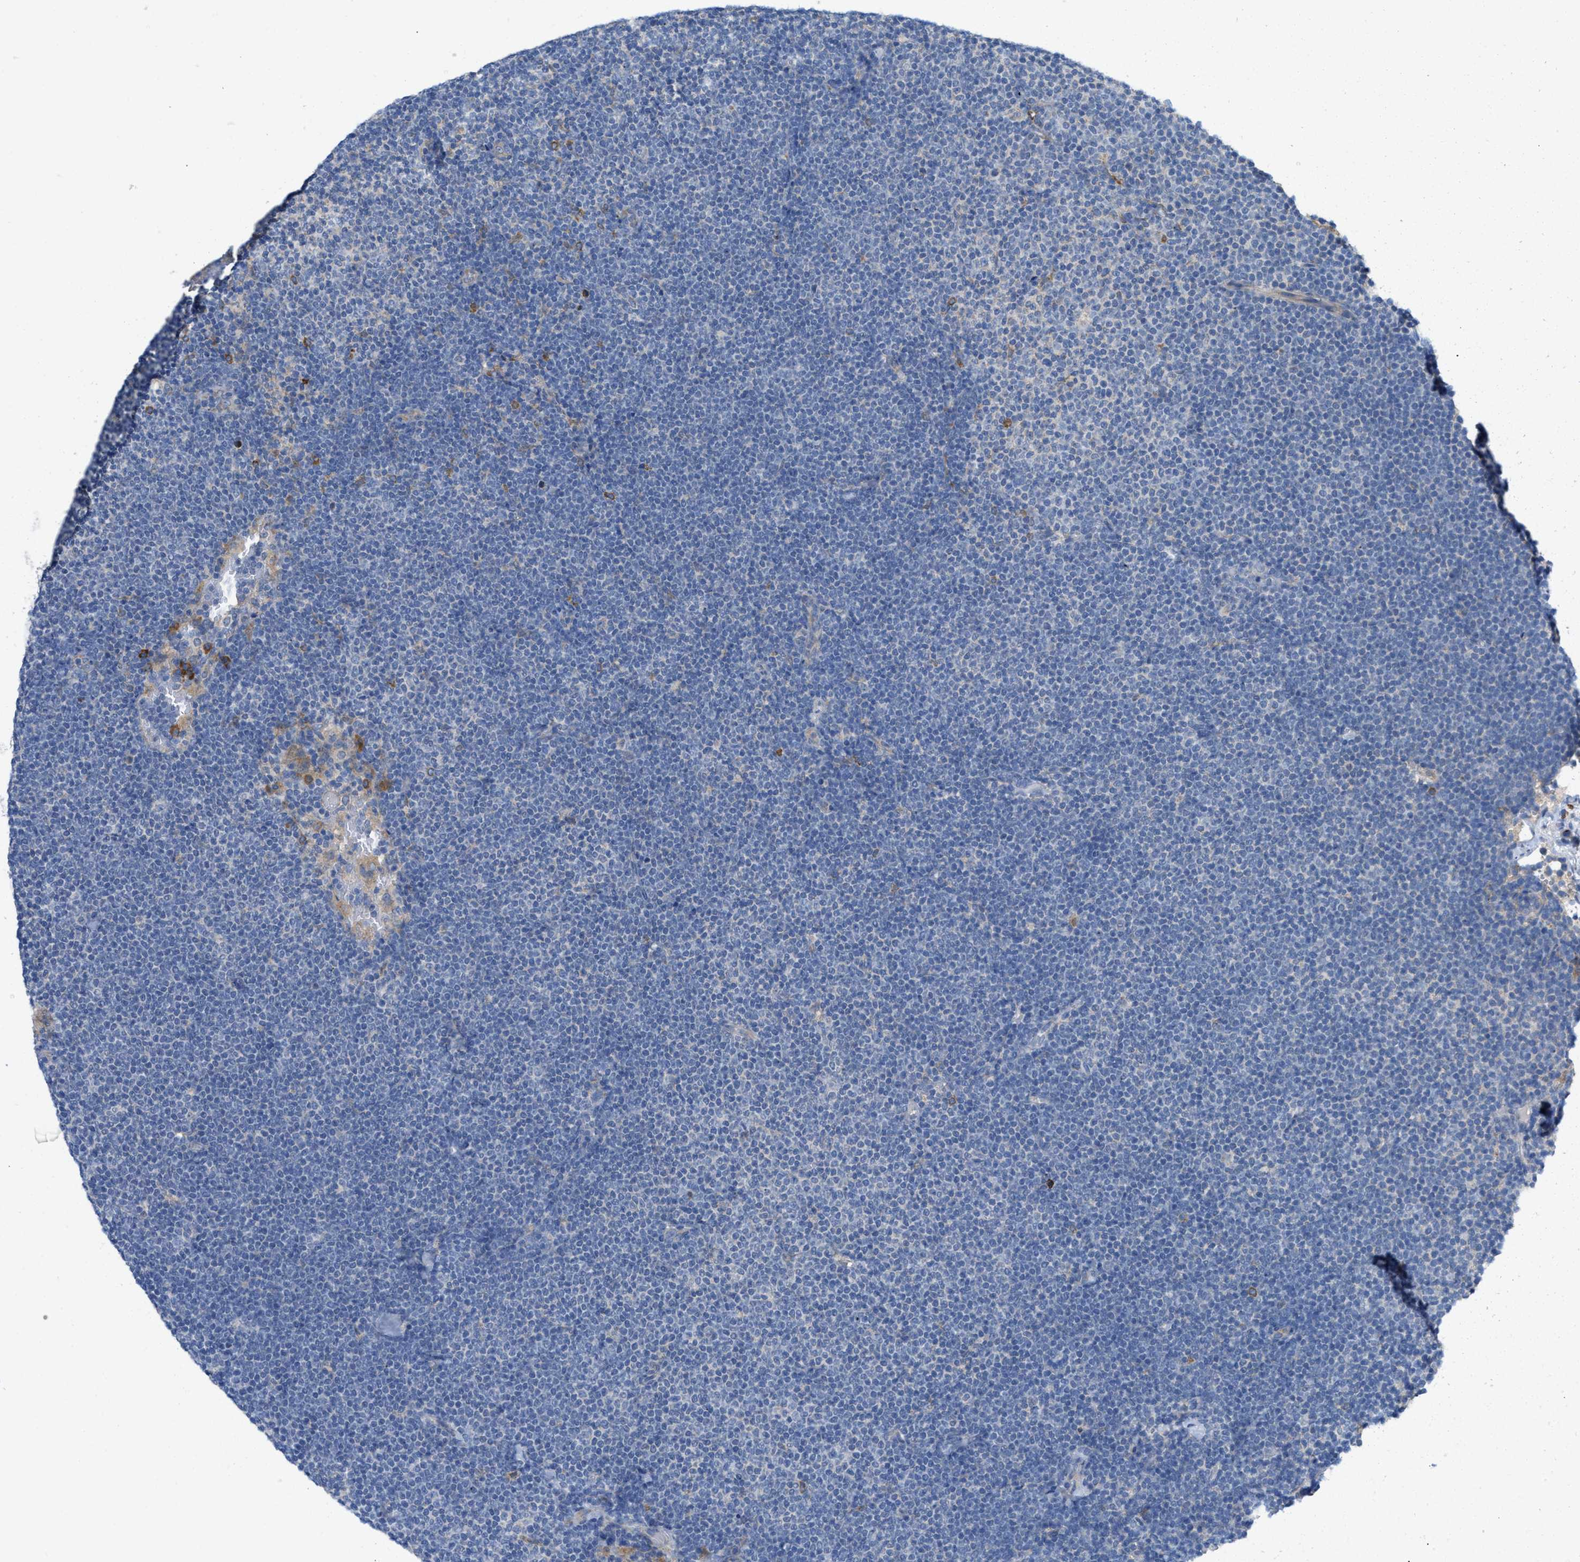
{"staining": {"intensity": "negative", "quantity": "none", "location": "none"}, "tissue": "lymphoma", "cell_type": "Tumor cells", "image_type": "cancer", "snomed": [{"axis": "morphology", "description": "Malignant lymphoma, non-Hodgkin's type, Low grade"}, {"axis": "topography", "description": "Lymph node"}], "caption": "There is no significant positivity in tumor cells of low-grade malignant lymphoma, non-Hodgkin's type.", "gene": "DYNC2I1", "patient": {"sex": "female", "age": 53}}